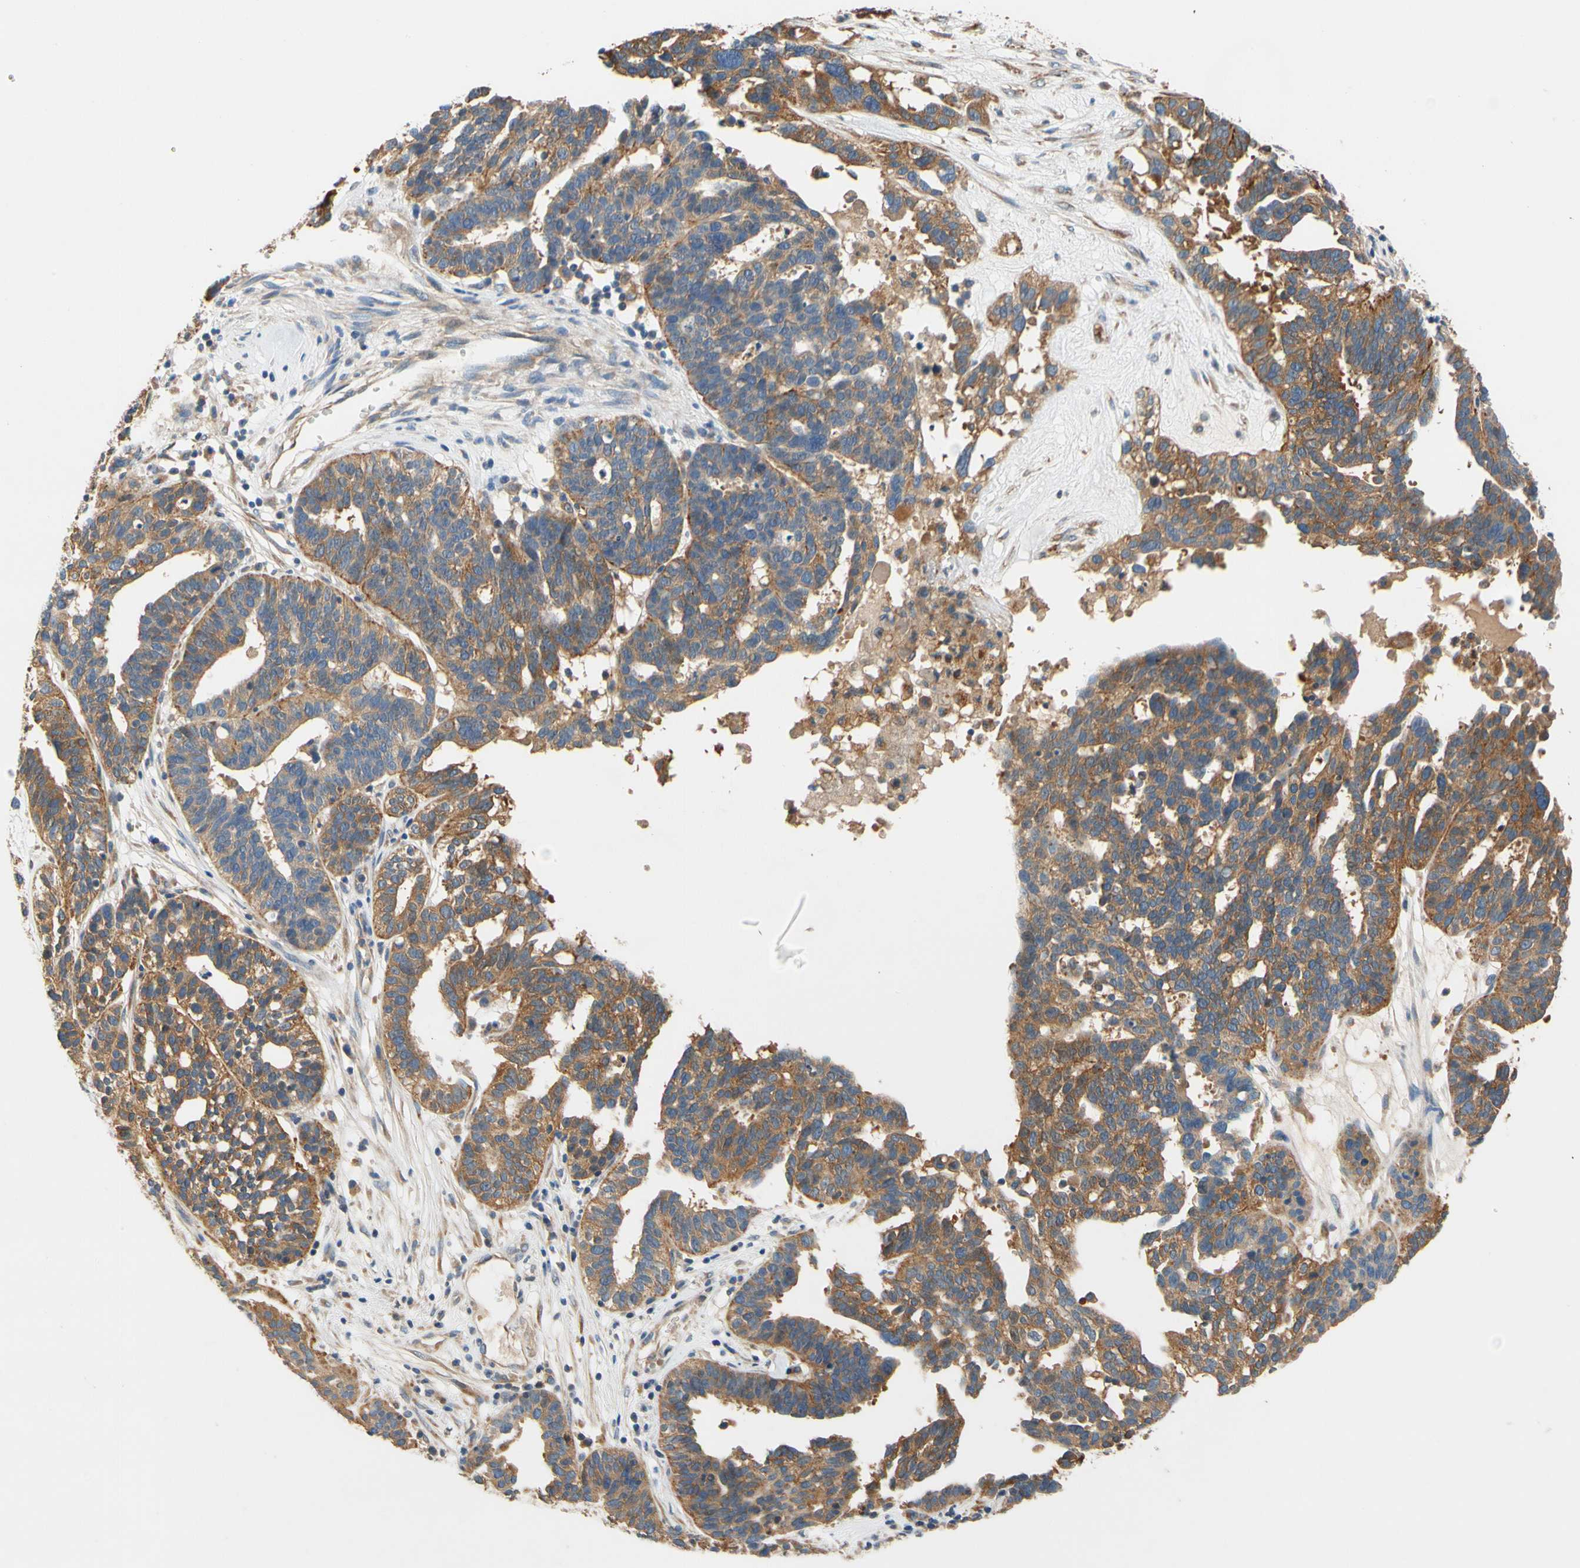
{"staining": {"intensity": "strong", "quantity": ">75%", "location": "cytoplasmic/membranous"}, "tissue": "ovarian cancer", "cell_type": "Tumor cells", "image_type": "cancer", "snomed": [{"axis": "morphology", "description": "Cystadenocarcinoma, serous, NOS"}, {"axis": "topography", "description": "Ovary"}], "caption": "High-magnification brightfield microscopy of serous cystadenocarcinoma (ovarian) stained with DAB (brown) and counterstained with hematoxylin (blue). tumor cells exhibit strong cytoplasmic/membranous expression is identified in approximately>75% of cells. (DAB (3,3'-diaminobenzidine) IHC with brightfield microscopy, high magnification).", "gene": "USP46", "patient": {"sex": "female", "age": 59}}